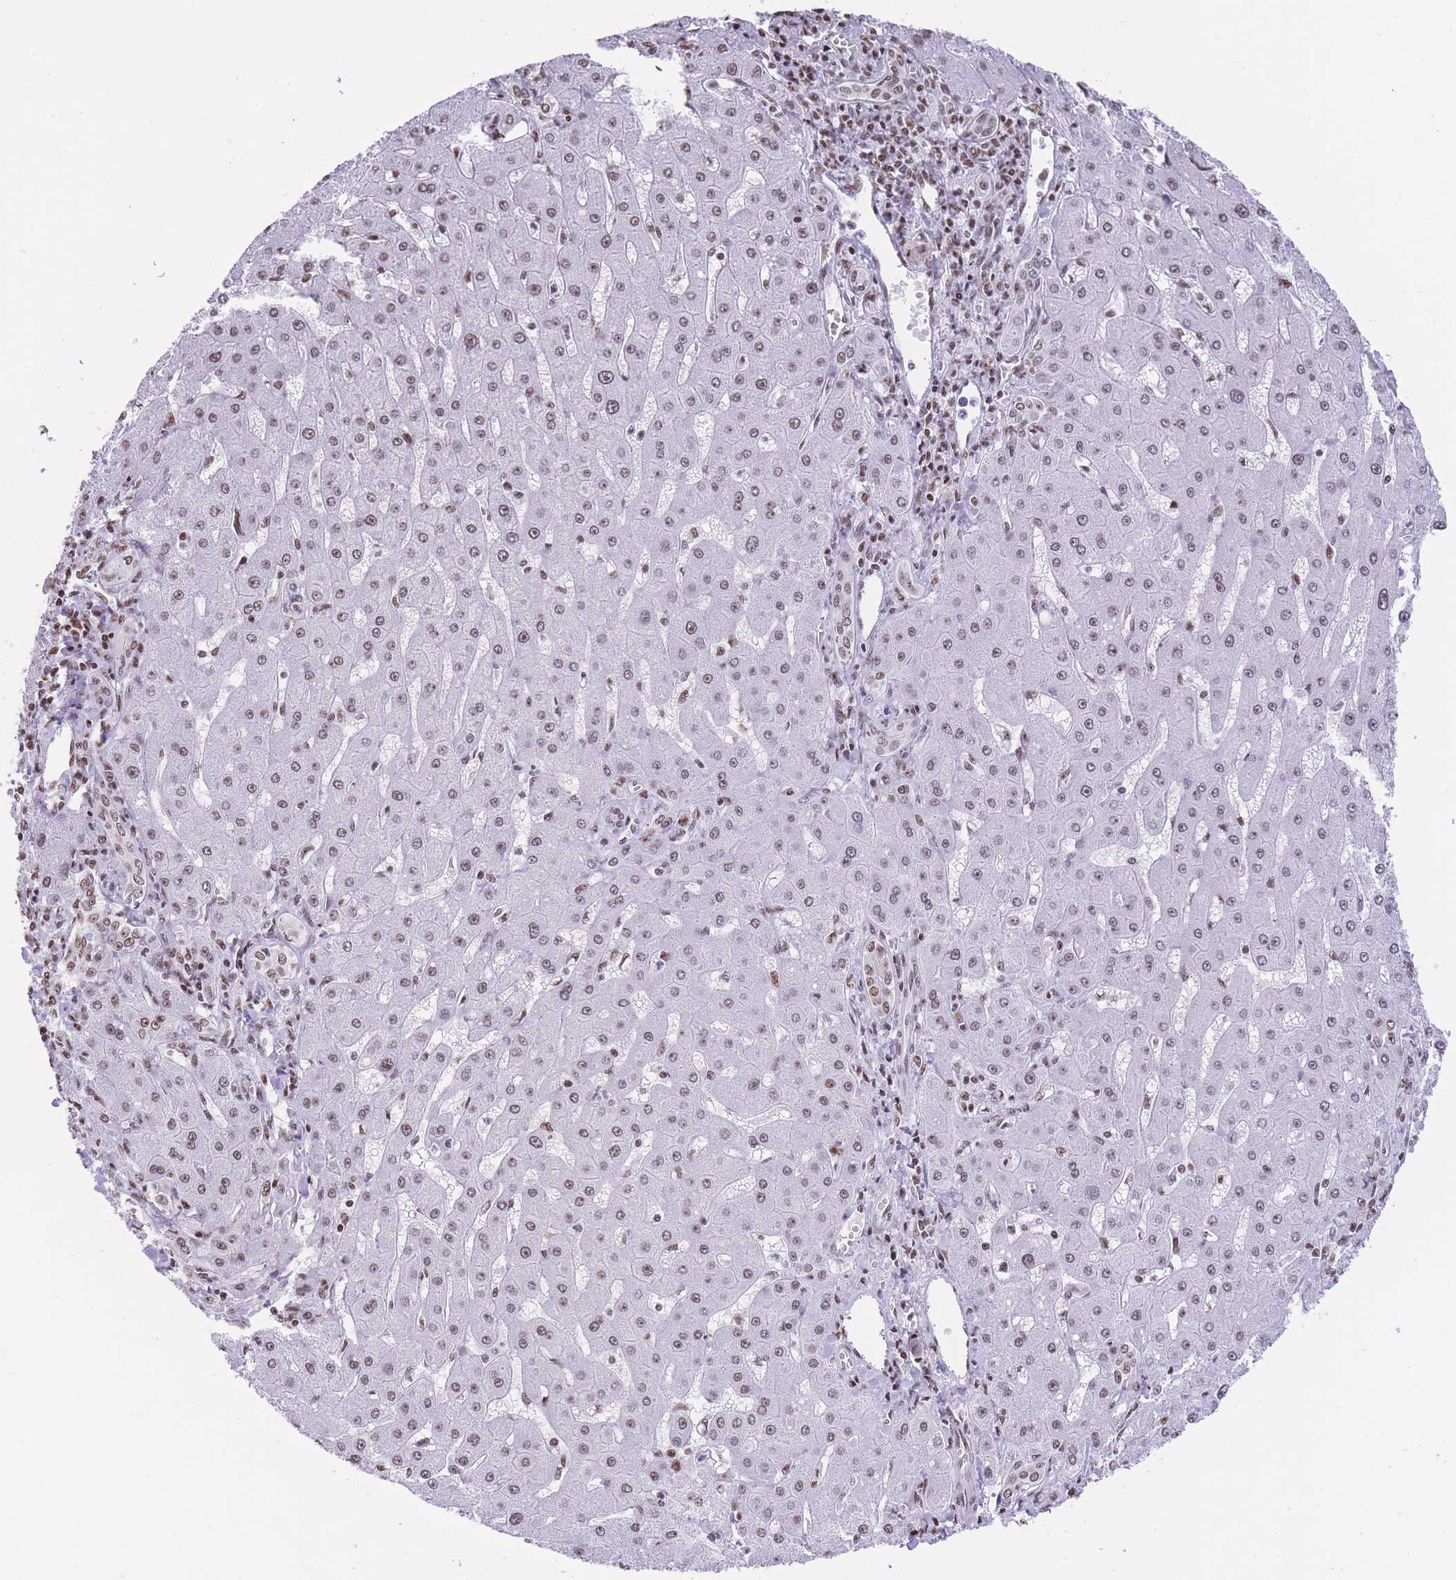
{"staining": {"intensity": "weak", "quantity": "25%-75%", "location": "nuclear"}, "tissue": "liver cancer", "cell_type": "Tumor cells", "image_type": "cancer", "snomed": [{"axis": "morphology", "description": "Carcinoma, Hepatocellular, NOS"}, {"axis": "topography", "description": "Liver"}], "caption": "Liver cancer was stained to show a protein in brown. There is low levels of weak nuclear staining in approximately 25%-75% of tumor cells.", "gene": "EVC2", "patient": {"sex": "male", "age": 72}}